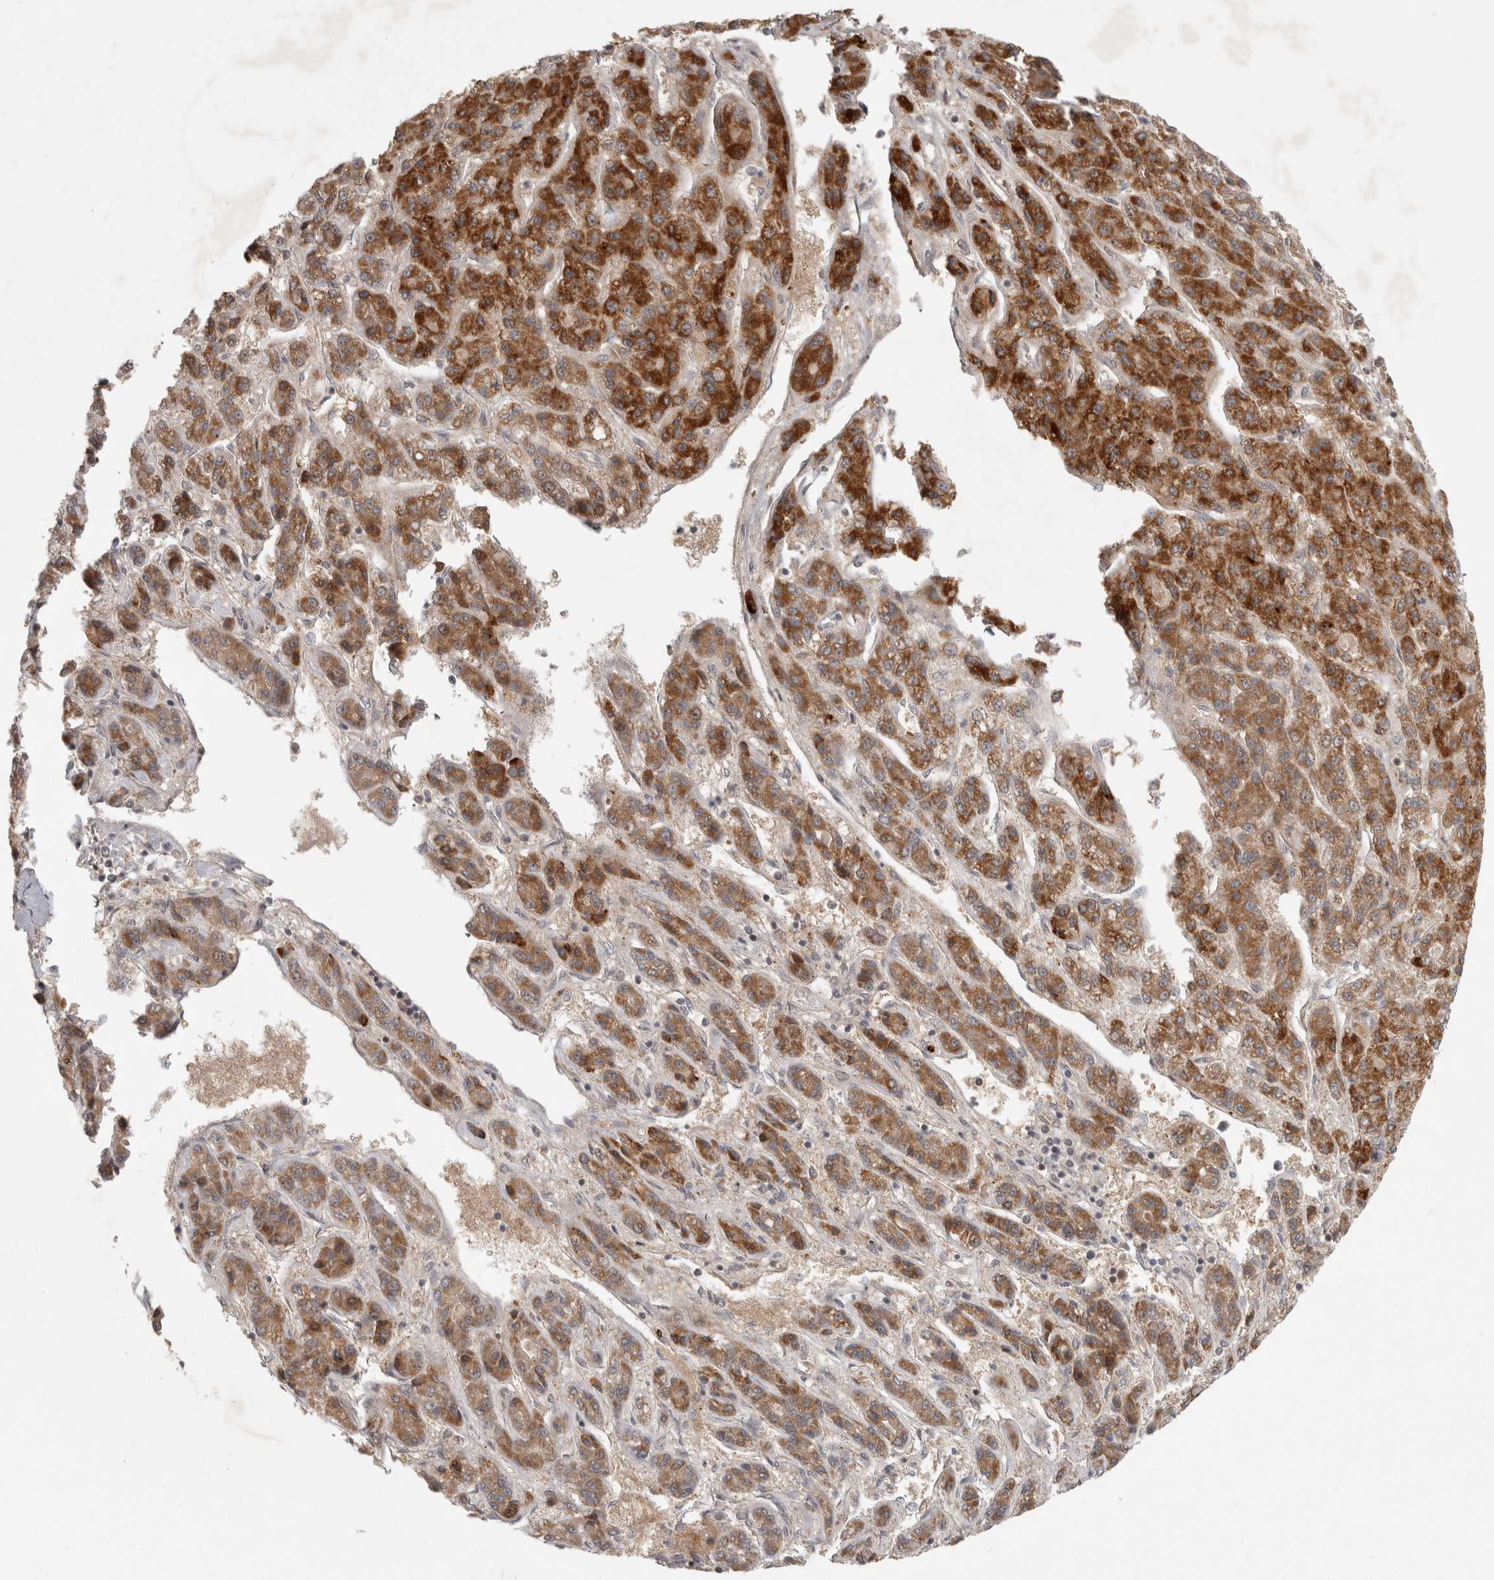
{"staining": {"intensity": "moderate", "quantity": ">75%", "location": "cytoplasmic/membranous"}, "tissue": "liver cancer", "cell_type": "Tumor cells", "image_type": "cancer", "snomed": [{"axis": "morphology", "description": "Carcinoma, Hepatocellular, NOS"}, {"axis": "topography", "description": "Liver"}], "caption": "Protein expression analysis of liver hepatocellular carcinoma exhibits moderate cytoplasmic/membranous expression in about >75% of tumor cells.", "gene": "KDM8", "patient": {"sex": "male", "age": 70}}